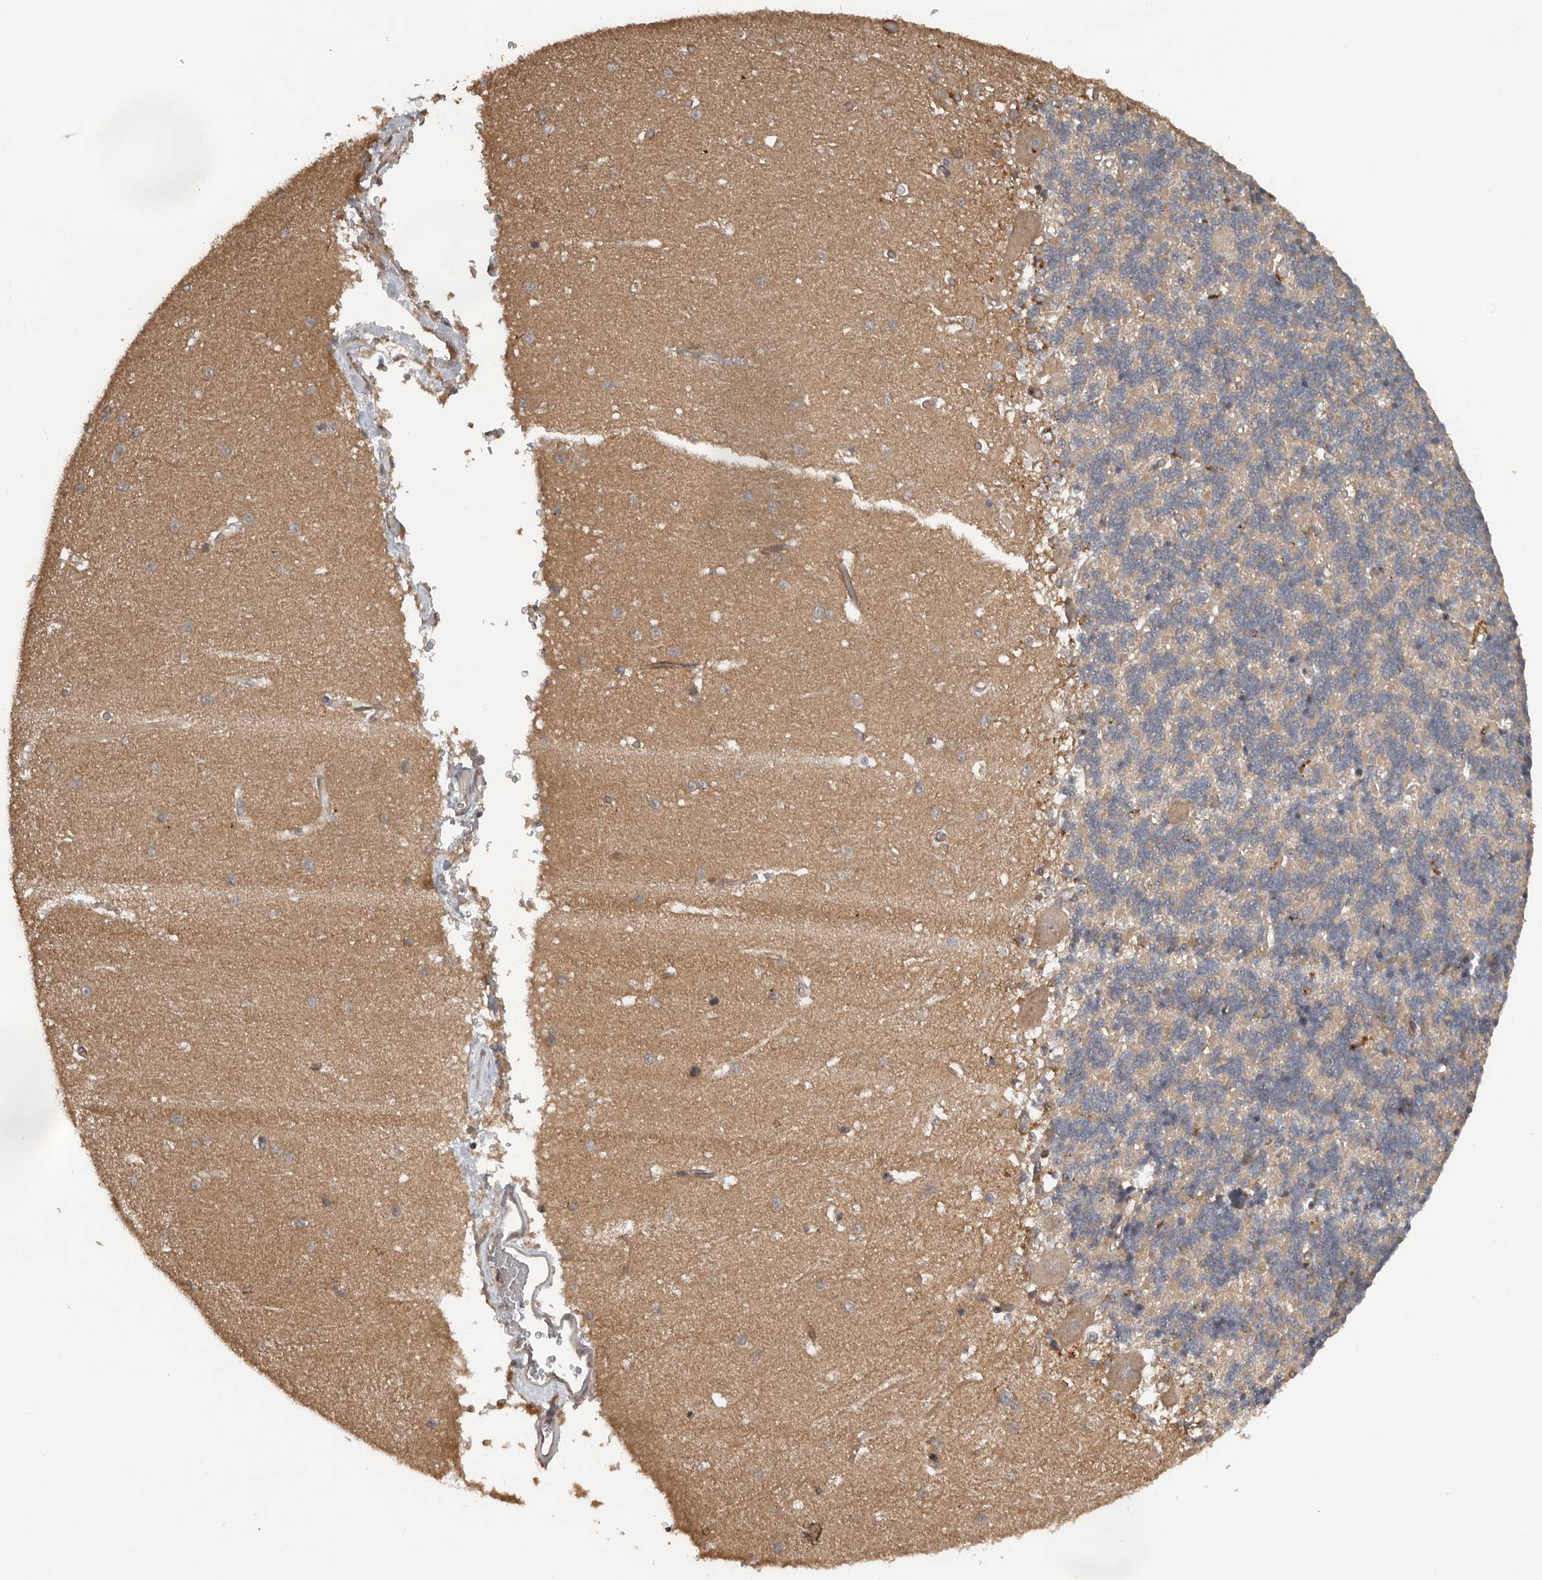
{"staining": {"intensity": "weak", "quantity": "25%-75%", "location": "cytoplasmic/membranous"}, "tissue": "cerebellum", "cell_type": "Cells in granular layer", "image_type": "normal", "snomed": [{"axis": "morphology", "description": "Normal tissue, NOS"}, {"axis": "topography", "description": "Cerebellum"}], "caption": "Cerebellum stained with immunohistochemistry (IHC) reveals weak cytoplasmic/membranous staining in approximately 25%-75% of cells in granular layer.", "gene": "CEP350", "patient": {"sex": "male", "age": 37}}